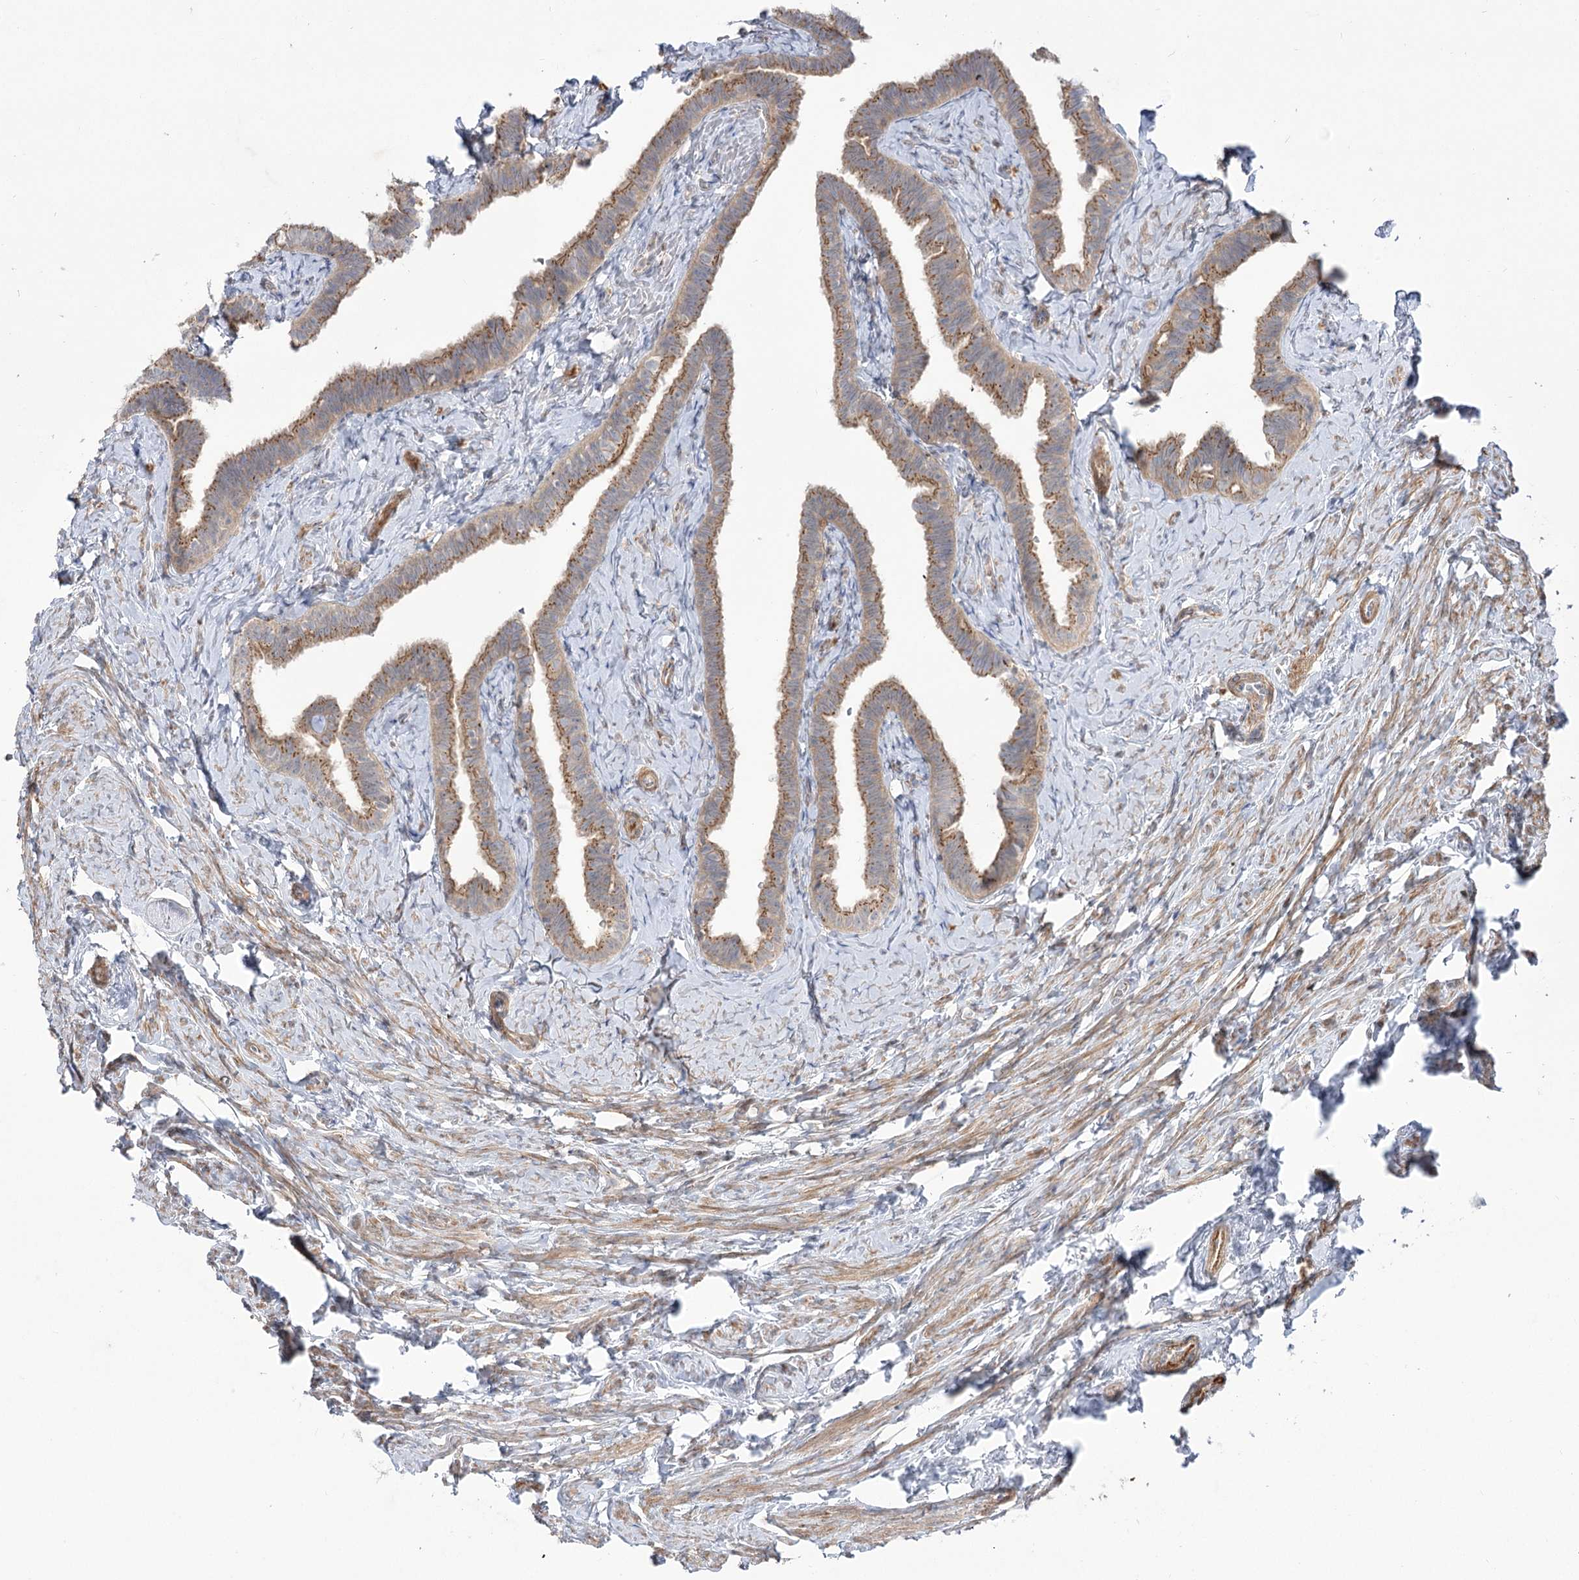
{"staining": {"intensity": "moderate", "quantity": ">75%", "location": "cytoplasmic/membranous"}, "tissue": "fallopian tube", "cell_type": "Glandular cells", "image_type": "normal", "snomed": [{"axis": "morphology", "description": "Normal tissue, NOS"}, {"axis": "topography", "description": "Fallopian tube"}], "caption": "Benign fallopian tube was stained to show a protein in brown. There is medium levels of moderate cytoplasmic/membranous positivity in approximately >75% of glandular cells.", "gene": "GBF1", "patient": {"sex": "female", "age": 39}}